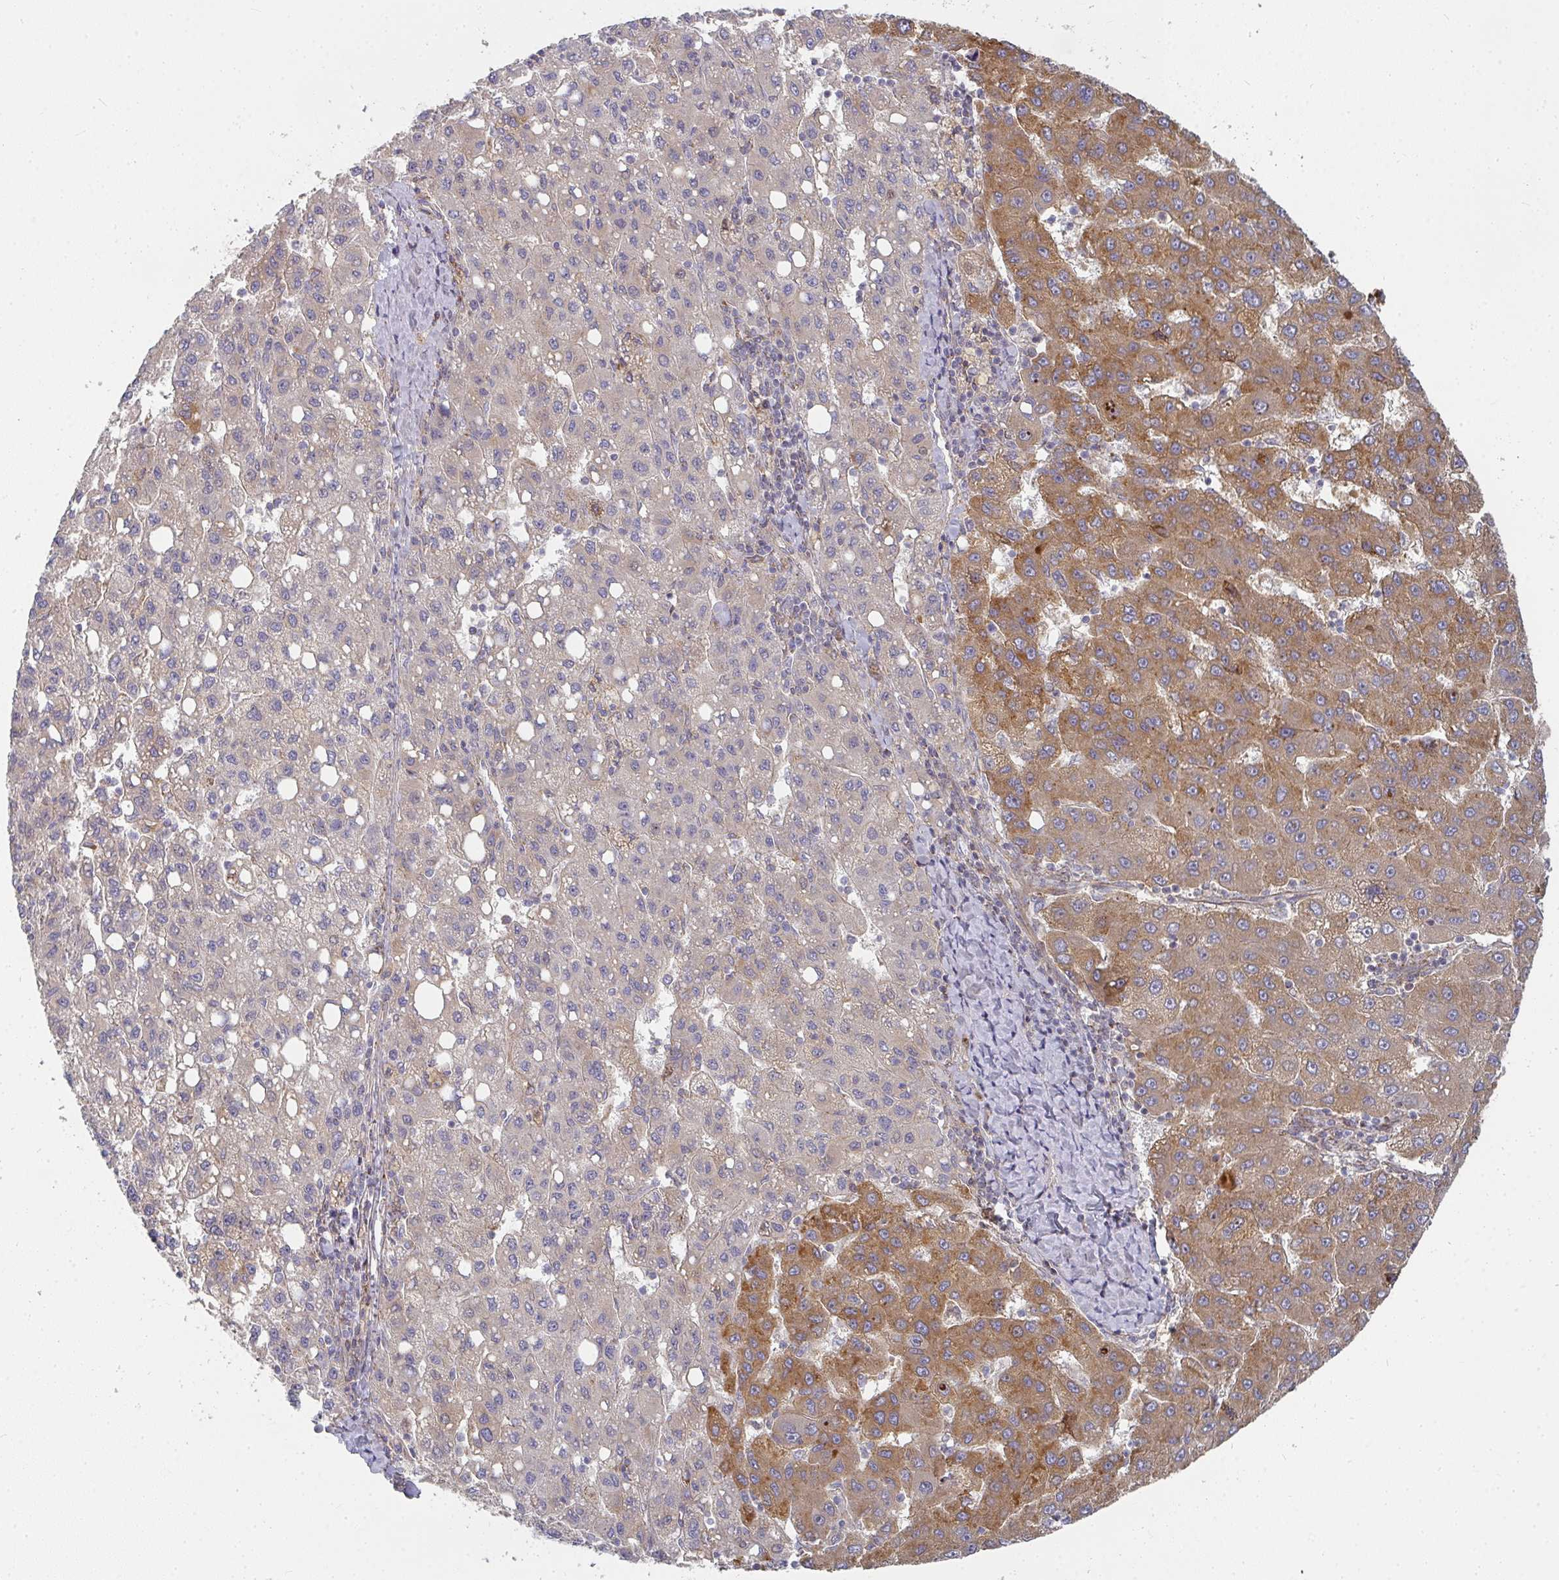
{"staining": {"intensity": "strong", "quantity": "<25%", "location": "cytoplasmic/membranous"}, "tissue": "liver cancer", "cell_type": "Tumor cells", "image_type": "cancer", "snomed": [{"axis": "morphology", "description": "Carcinoma, Hepatocellular, NOS"}, {"axis": "topography", "description": "Liver"}], "caption": "DAB immunohistochemical staining of liver cancer (hepatocellular carcinoma) reveals strong cytoplasmic/membranous protein expression in about <25% of tumor cells.", "gene": "RHEBL1", "patient": {"sex": "female", "age": 82}}